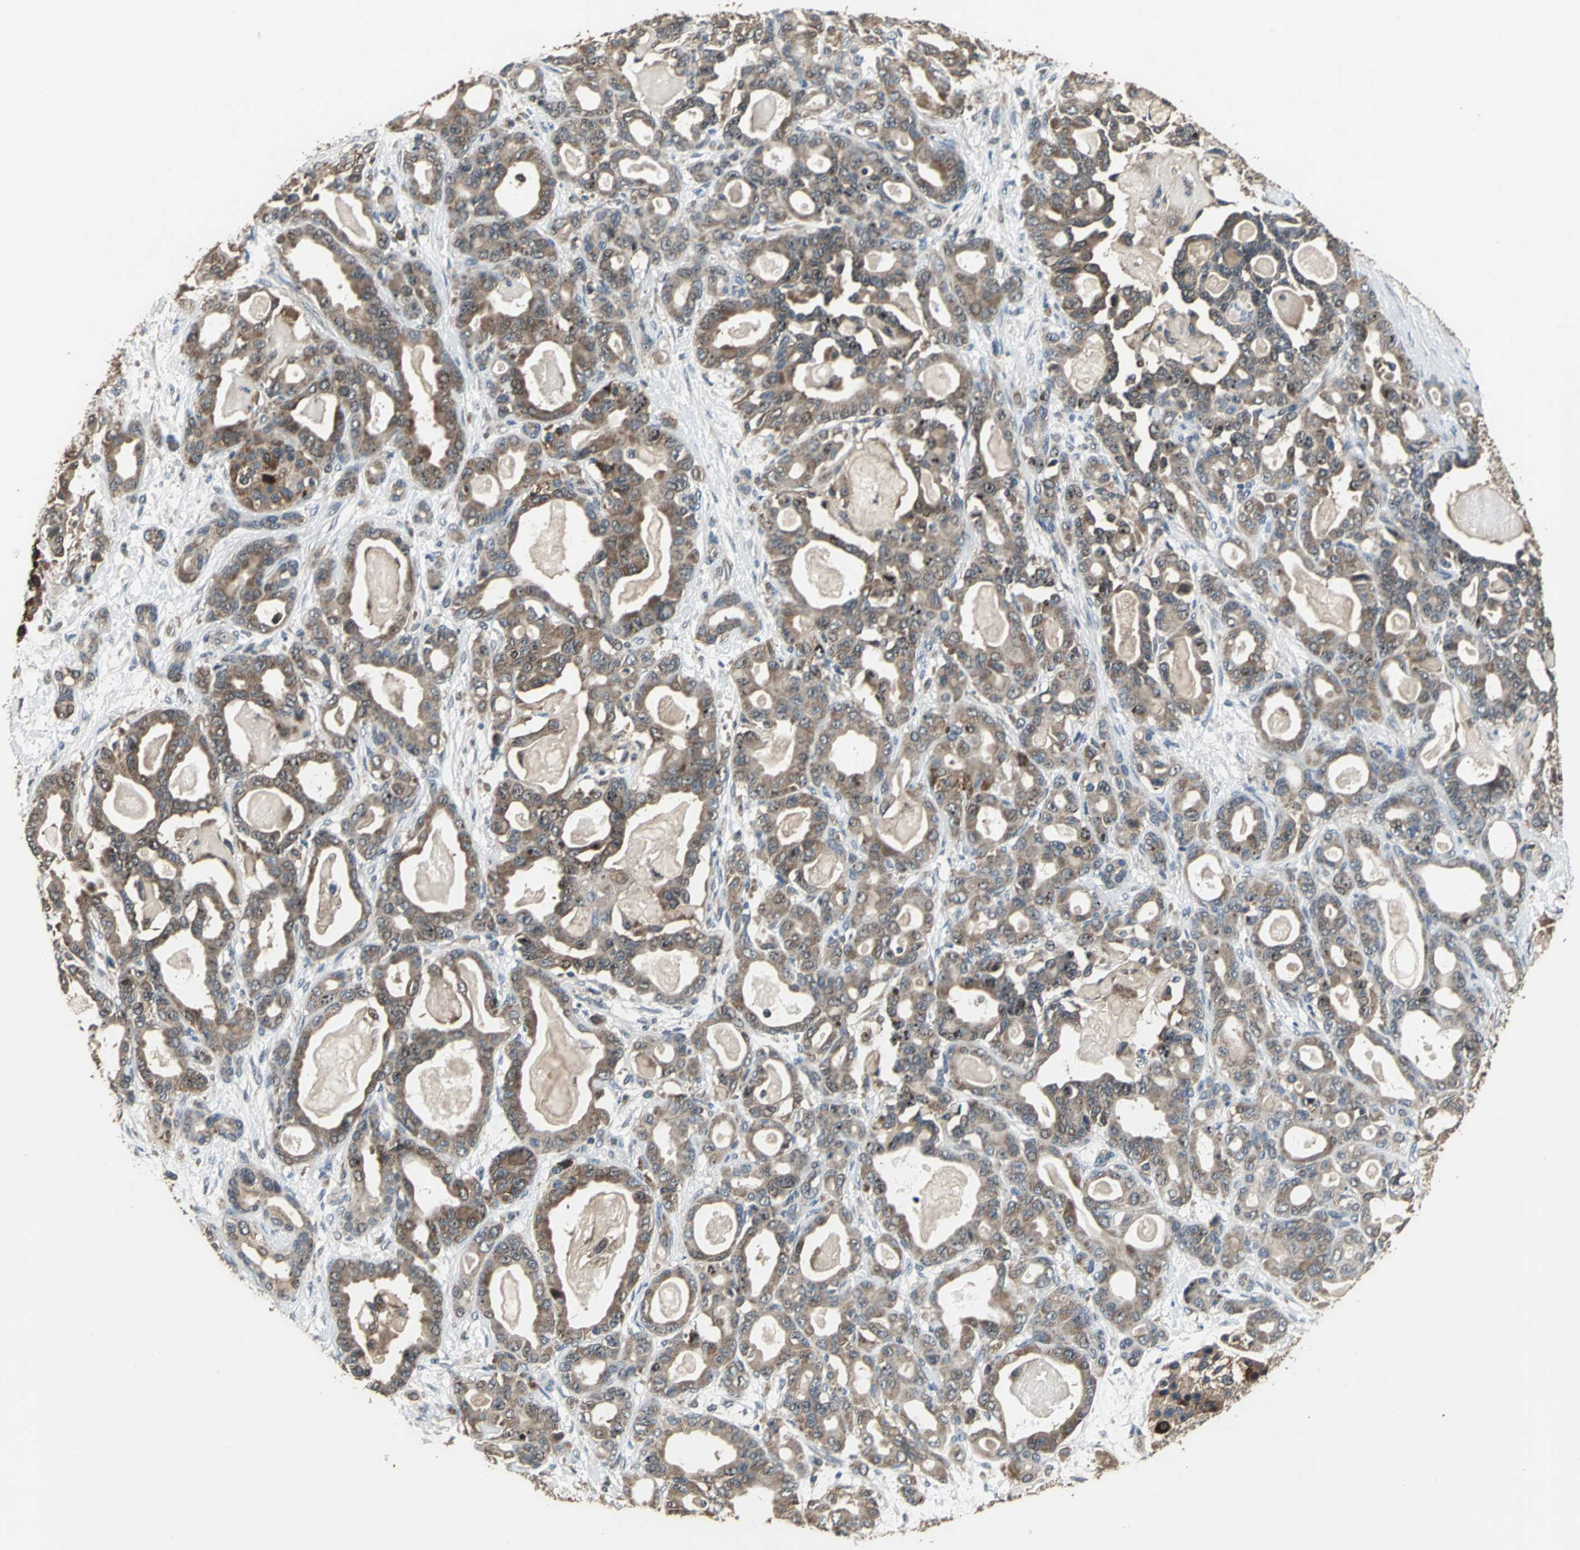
{"staining": {"intensity": "moderate", "quantity": ">75%", "location": "cytoplasmic/membranous,nuclear"}, "tissue": "pancreatic cancer", "cell_type": "Tumor cells", "image_type": "cancer", "snomed": [{"axis": "morphology", "description": "Adenocarcinoma, NOS"}, {"axis": "topography", "description": "Pancreas"}], "caption": "DAB immunohistochemical staining of human pancreatic adenocarcinoma demonstrates moderate cytoplasmic/membranous and nuclear protein expression in approximately >75% of tumor cells.", "gene": "ZNF608", "patient": {"sex": "male", "age": 63}}